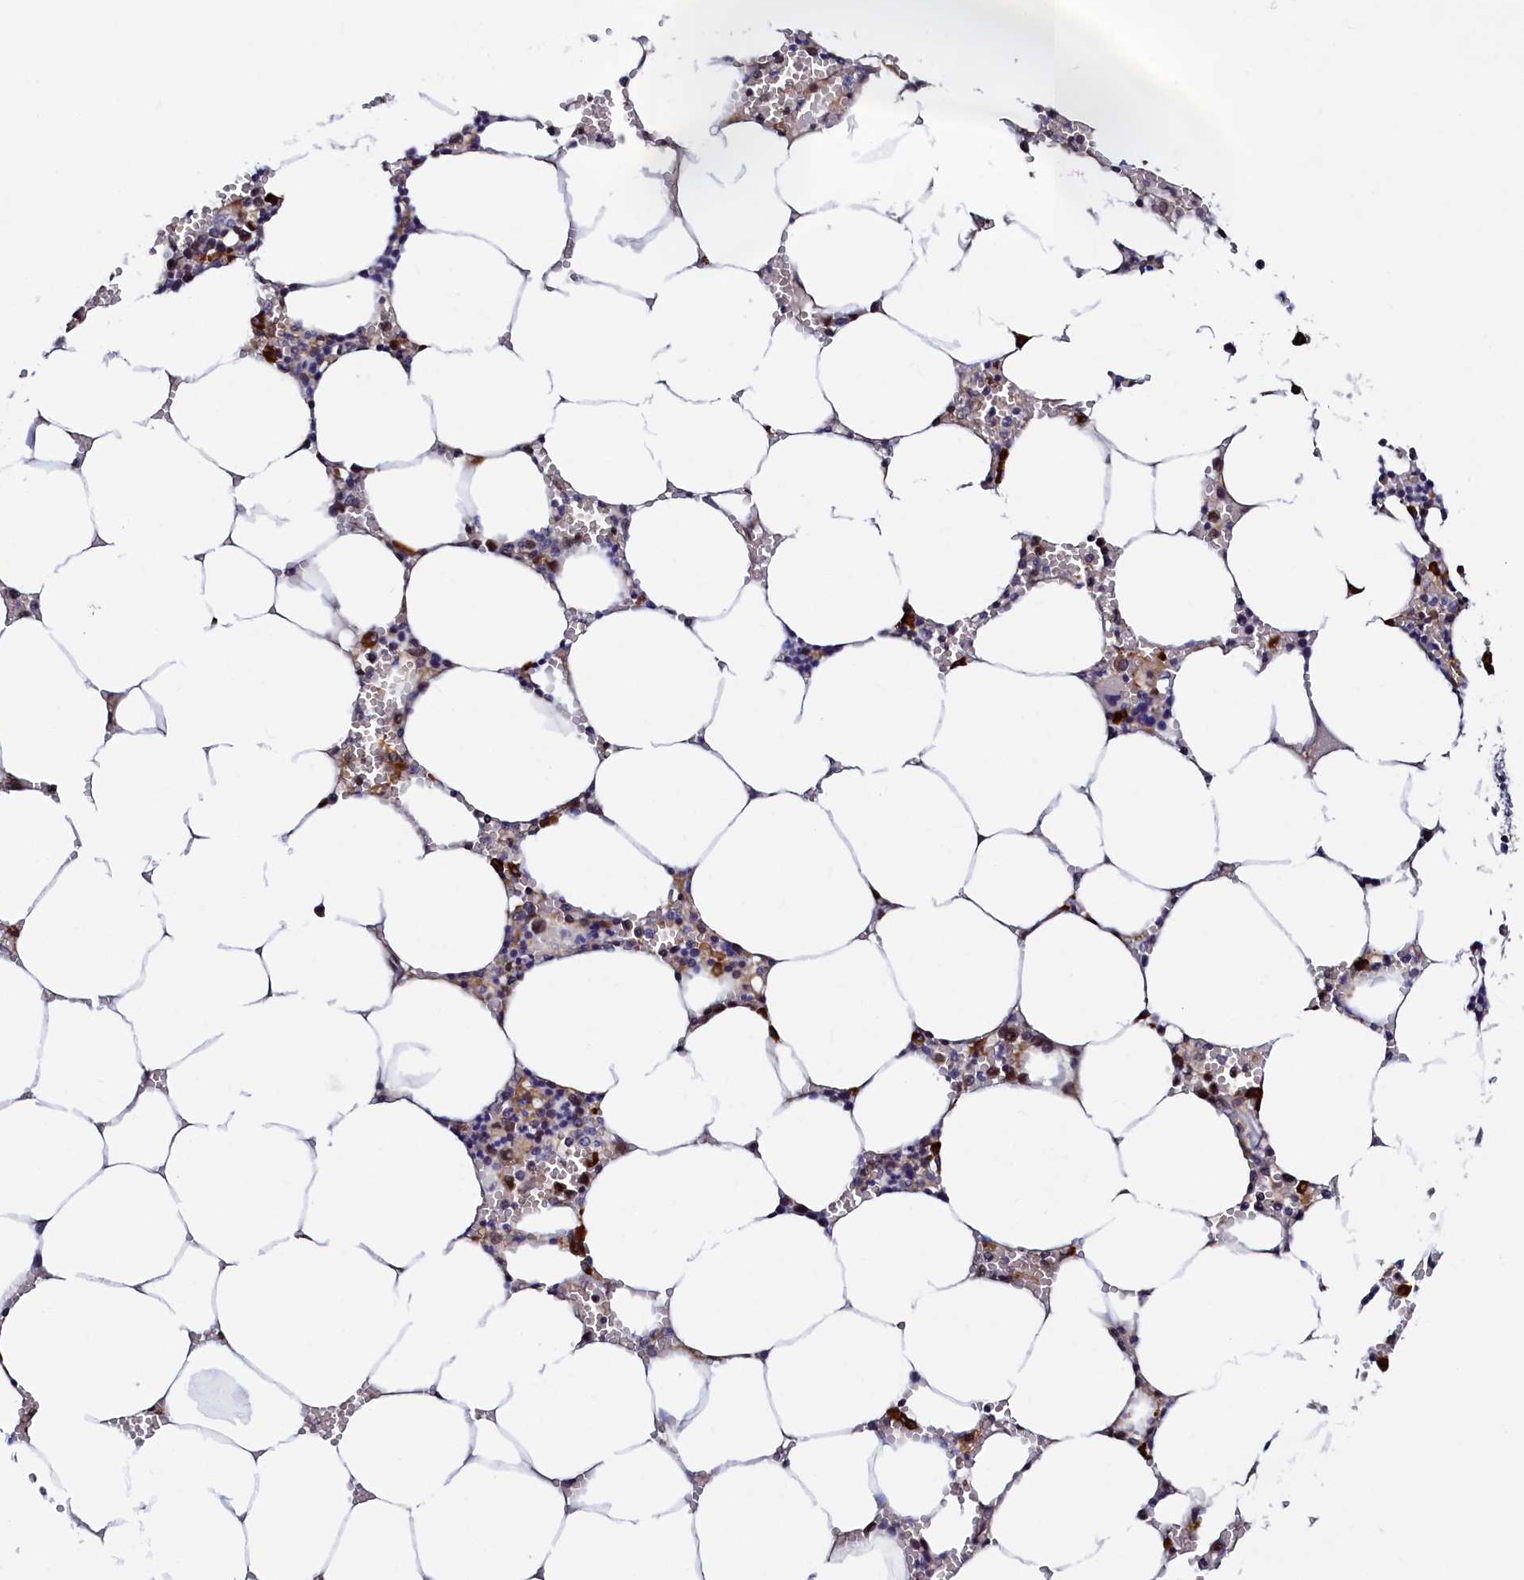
{"staining": {"intensity": "strong", "quantity": "<25%", "location": "cytoplasmic/membranous"}, "tissue": "bone marrow", "cell_type": "Hematopoietic cells", "image_type": "normal", "snomed": [{"axis": "morphology", "description": "Normal tissue, NOS"}, {"axis": "topography", "description": "Bone marrow"}], "caption": "Hematopoietic cells display strong cytoplasmic/membranous staining in about <25% of cells in normal bone marrow. (Stains: DAB (3,3'-diaminobenzidine) in brown, nuclei in blue, Microscopy: brightfield microscopy at high magnification).", "gene": "SLC16A14", "patient": {"sex": "male", "age": 70}}